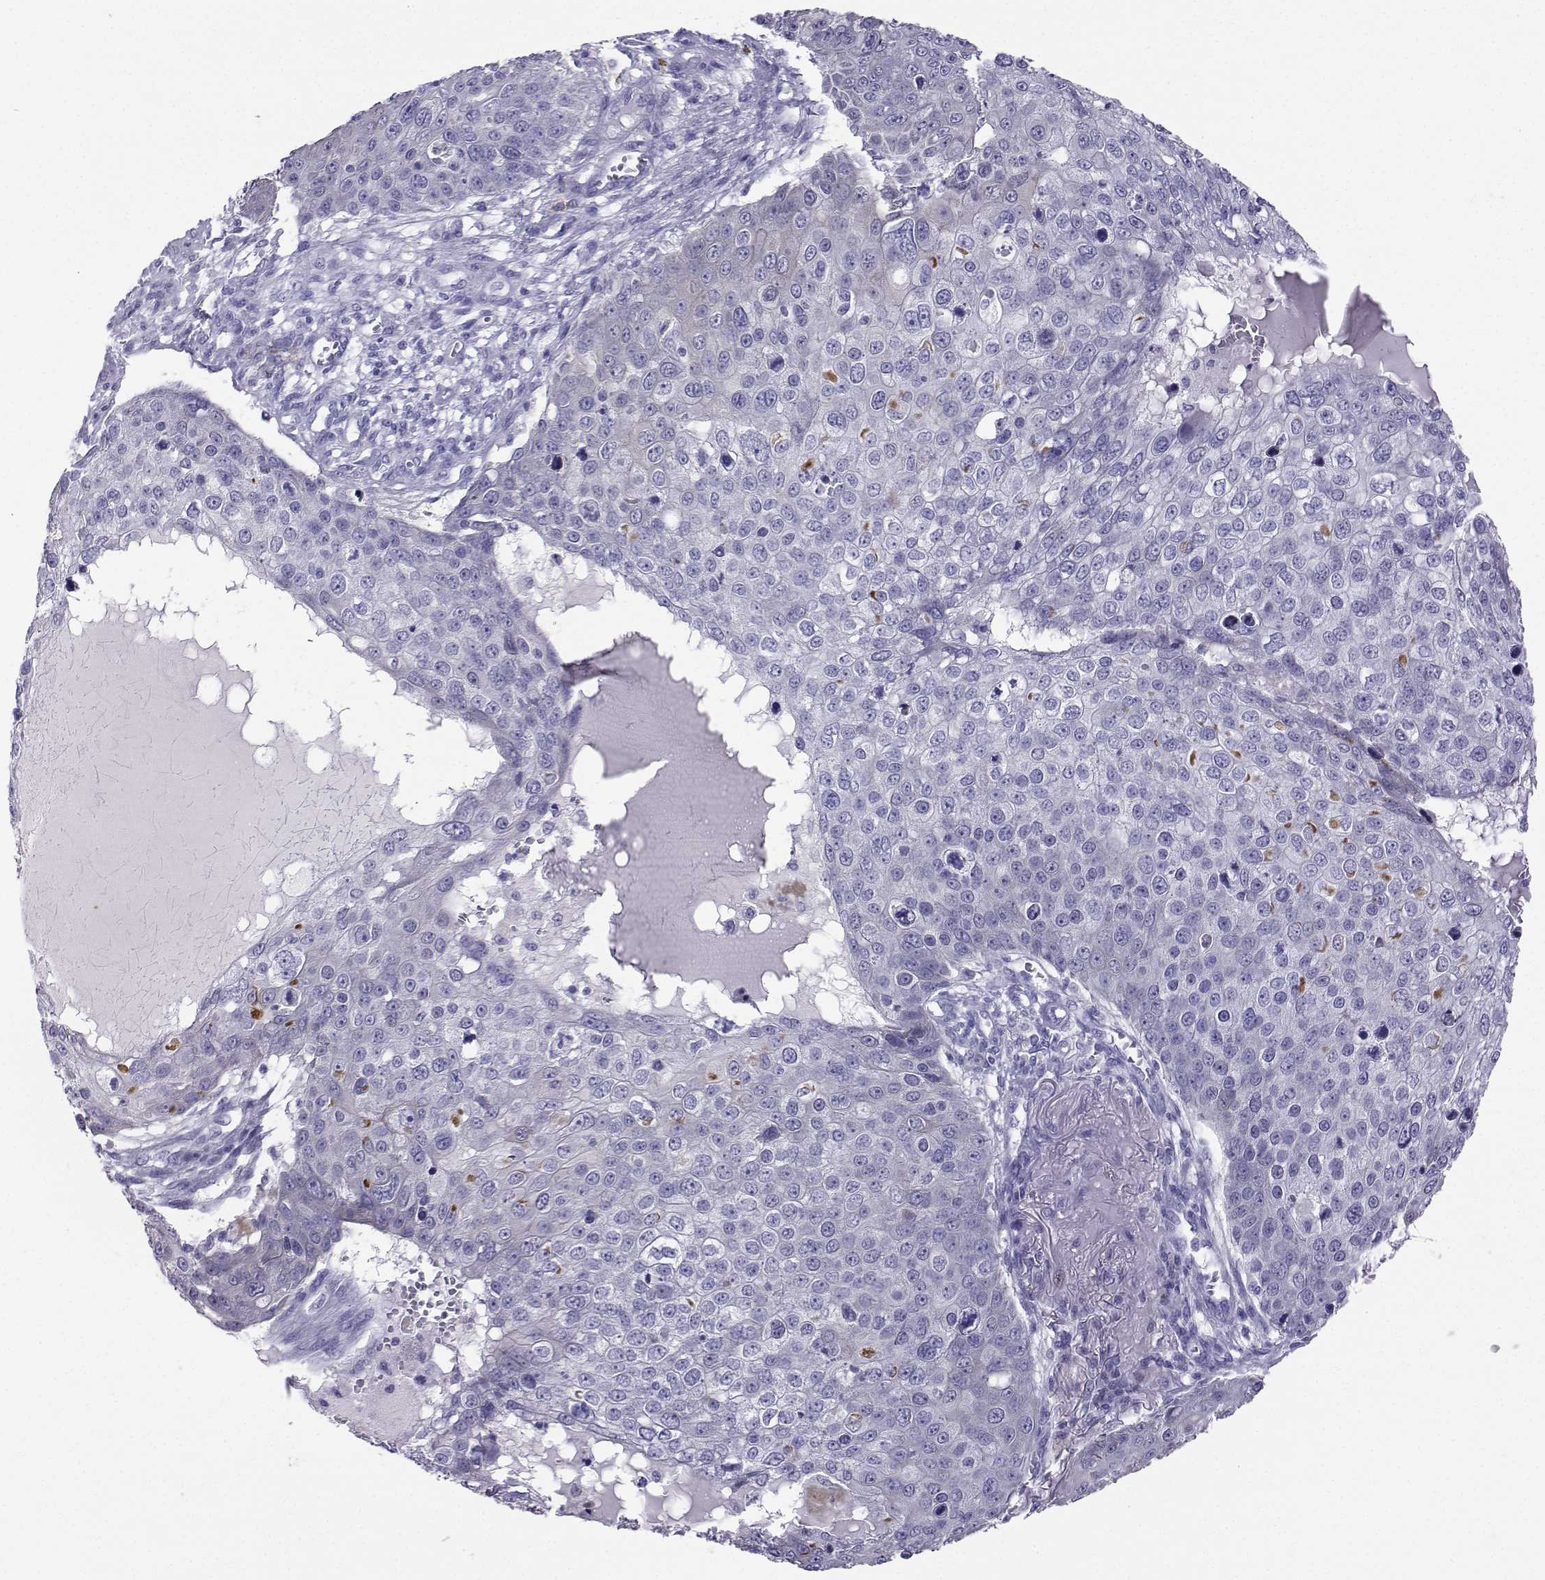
{"staining": {"intensity": "negative", "quantity": "none", "location": "none"}, "tissue": "skin cancer", "cell_type": "Tumor cells", "image_type": "cancer", "snomed": [{"axis": "morphology", "description": "Squamous cell carcinoma, NOS"}, {"axis": "topography", "description": "Skin"}], "caption": "Immunohistochemistry (IHC) photomicrograph of human skin squamous cell carcinoma stained for a protein (brown), which exhibits no staining in tumor cells.", "gene": "LORICRIN", "patient": {"sex": "male", "age": 71}}